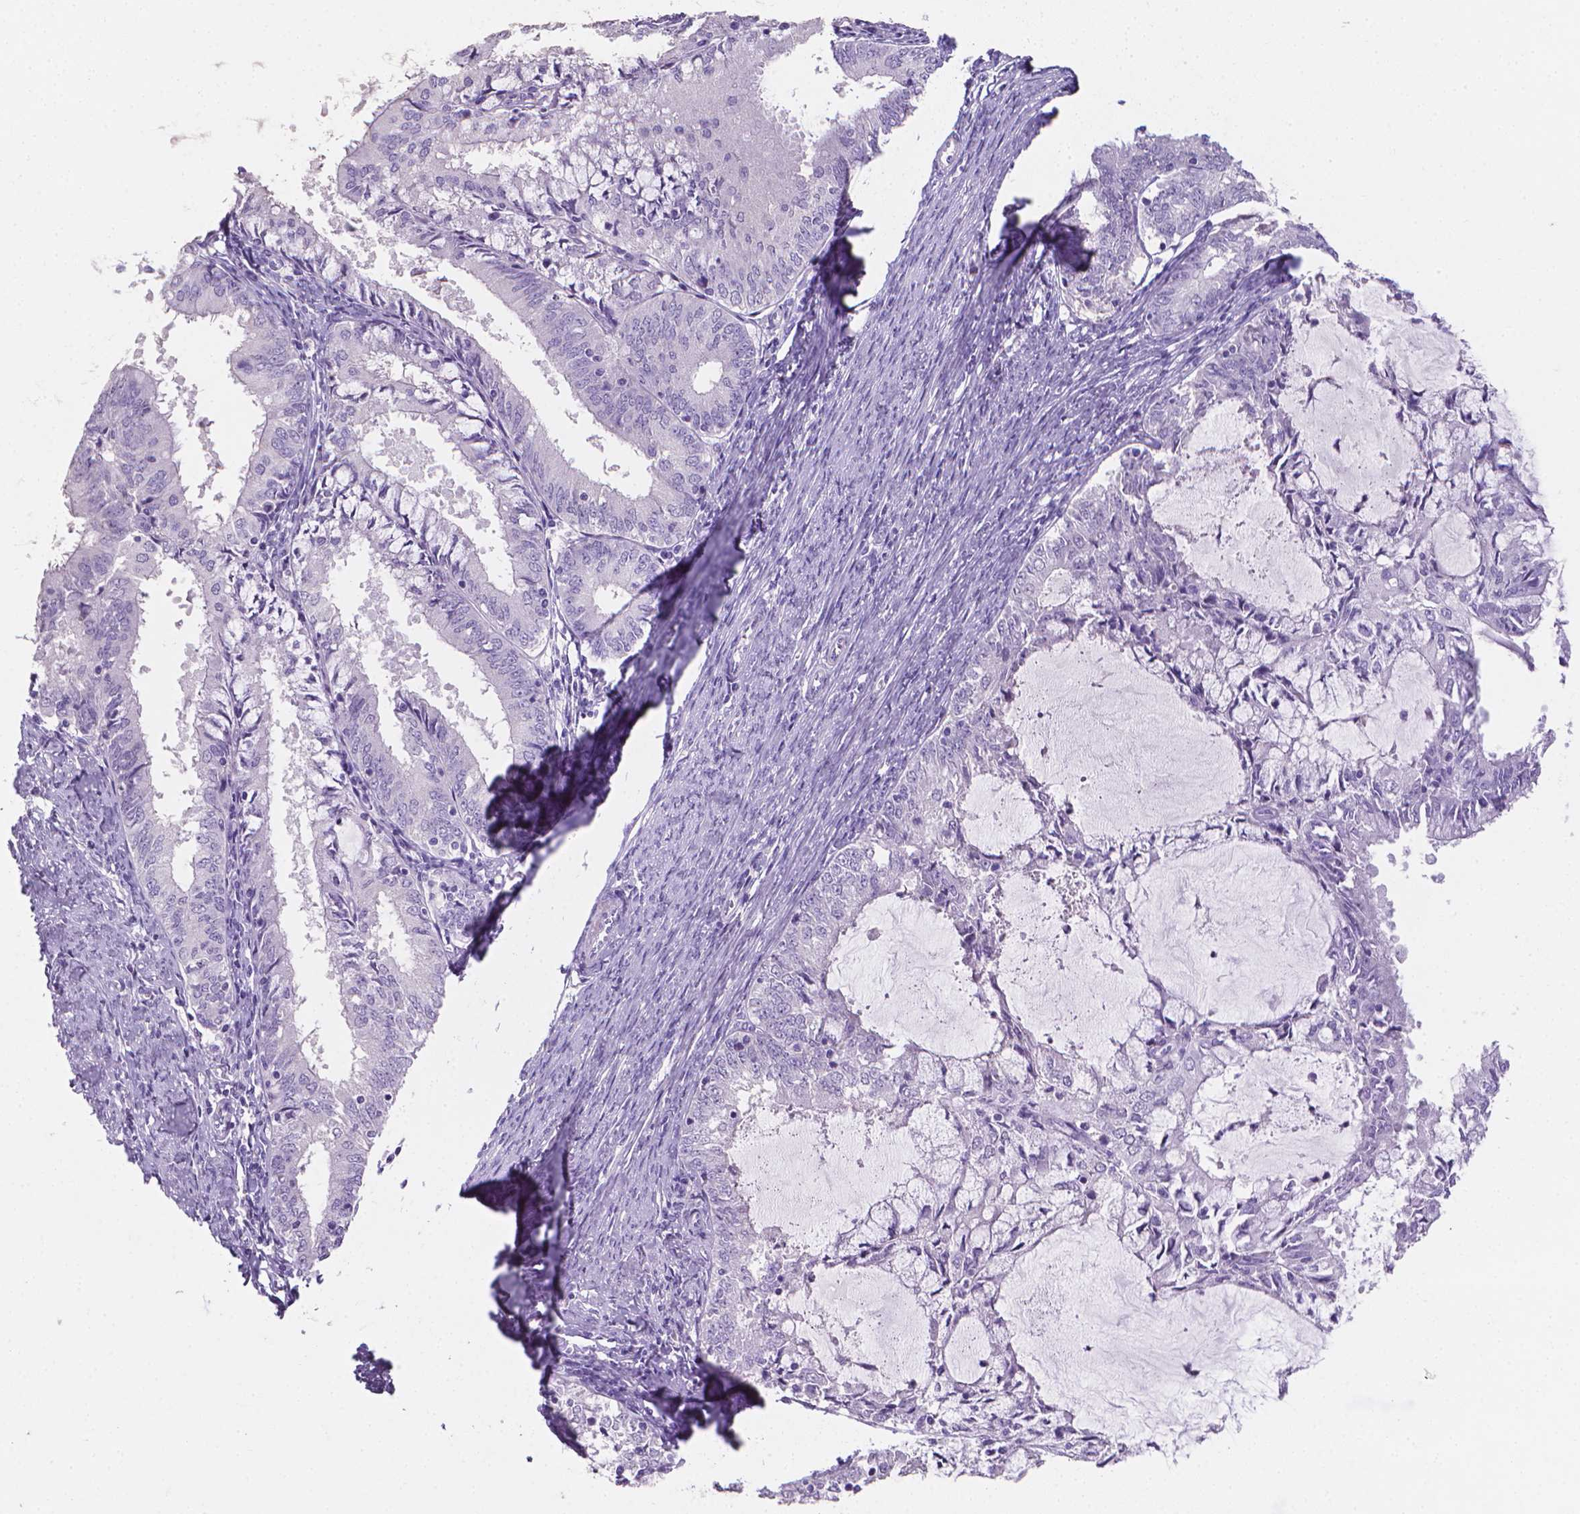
{"staining": {"intensity": "negative", "quantity": "none", "location": "none"}, "tissue": "endometrial cancer", "cell_type": "Tumor cells", "image_type": "cancer", "snomed": [{"axis": "morphology", "description": "Adenocarcinoma, NOS"}, {"axis": "topography", "description": "Endometrium"}], "caption": "The histopathology image reveals no significant positivity in tumor cells of endometrial cancer (adenocarcinoma).", "gene": "XPNPEP2", "patient": {"sex": "female", "age": 57}}